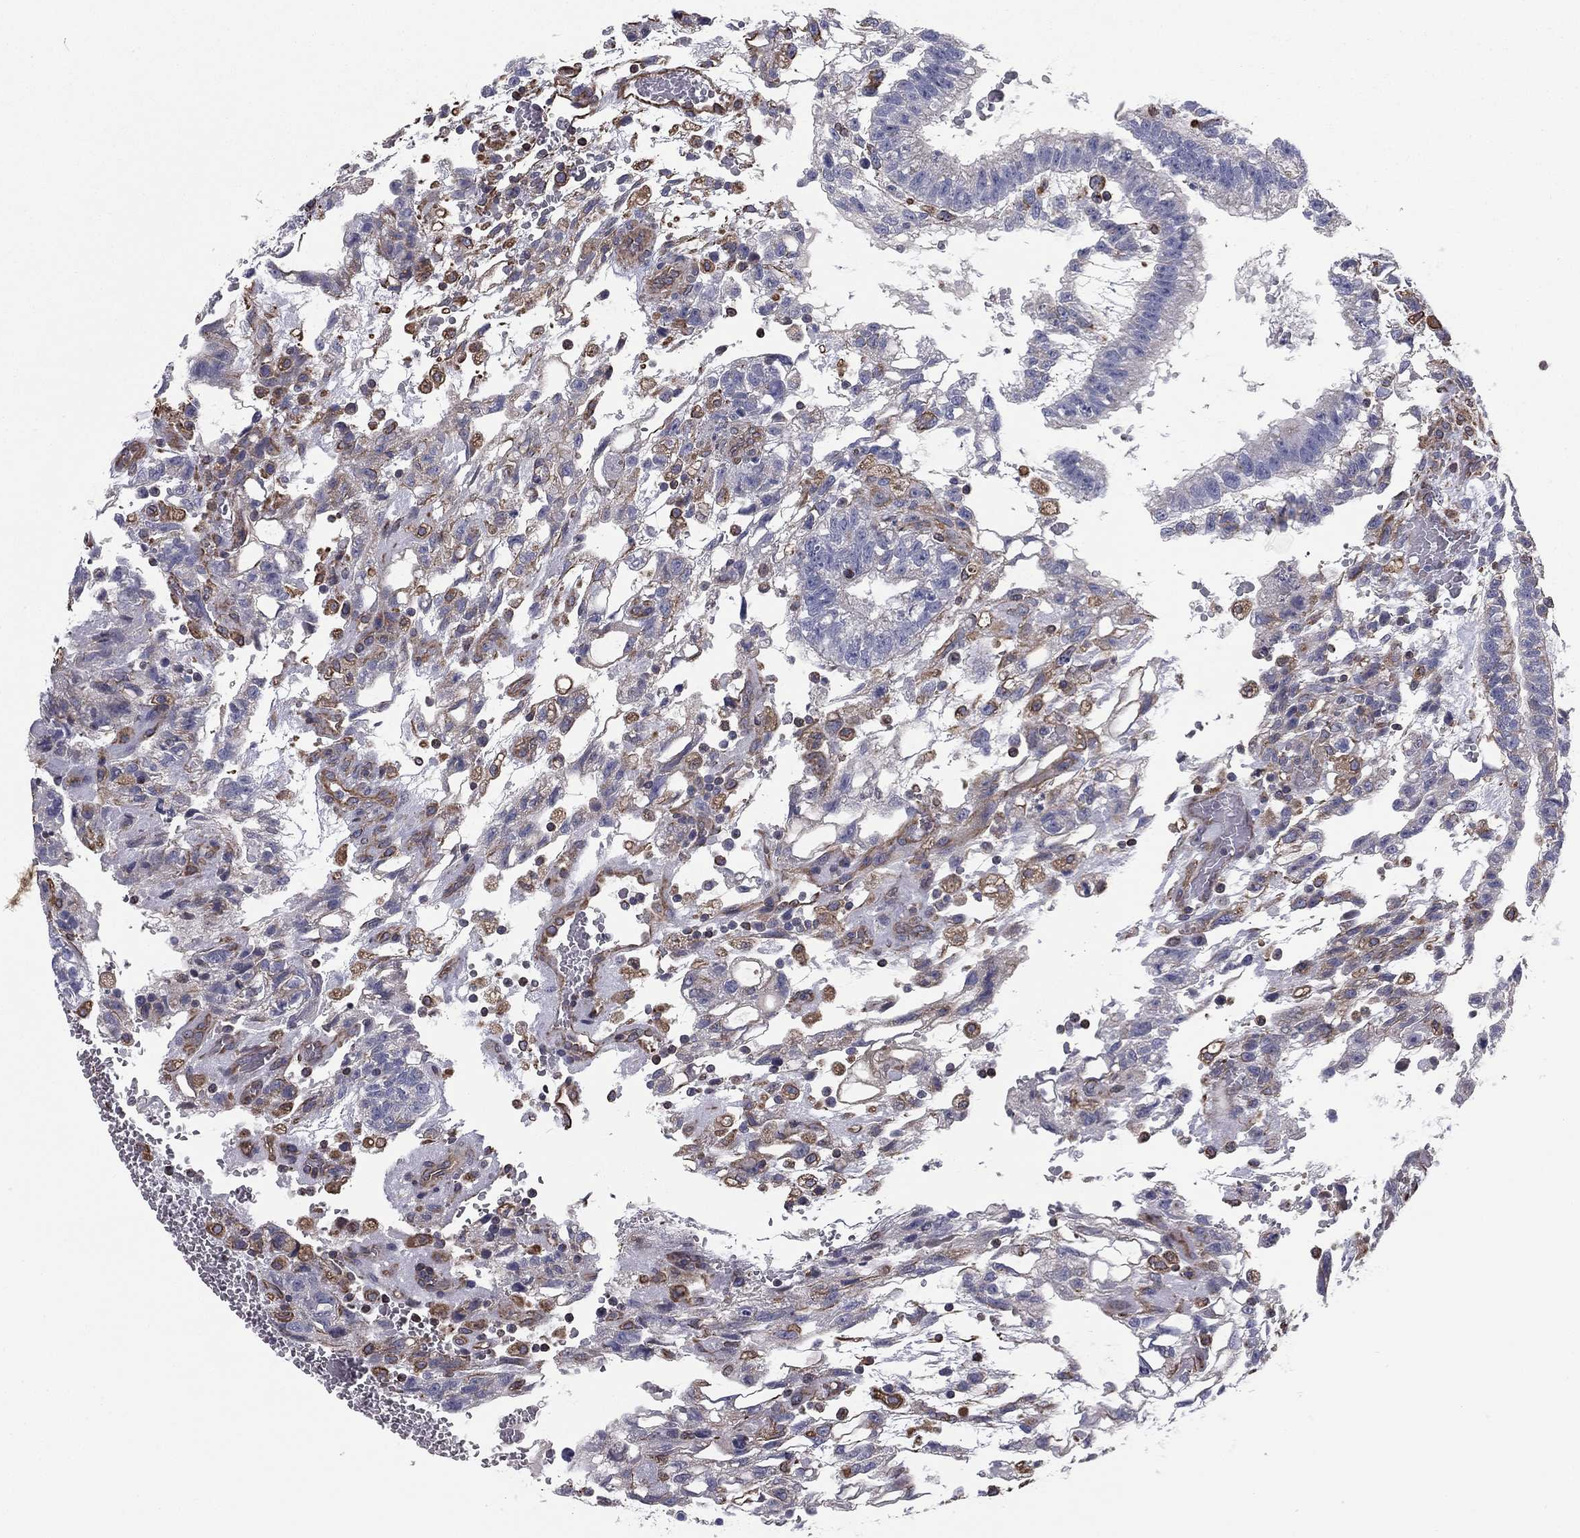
{"staining": {"intensity": "negative", "quantity": "none", "location": "none"}, "tissue": "testis cancer", "cell_type": "Tumor cells", "image_type": "cancer", "snomed": [{"axis": "morphology", "description": "Carcinoma, Embryonal, NOS"}, {"axis": "topography", "description": "Testis"}], "caption": "Image shows no significant protein staining in tumor cells of testis cancer (embryonal carcinoma).", "gene": "SCUBE1", "patient": {"sex": "male", "age": 32}}